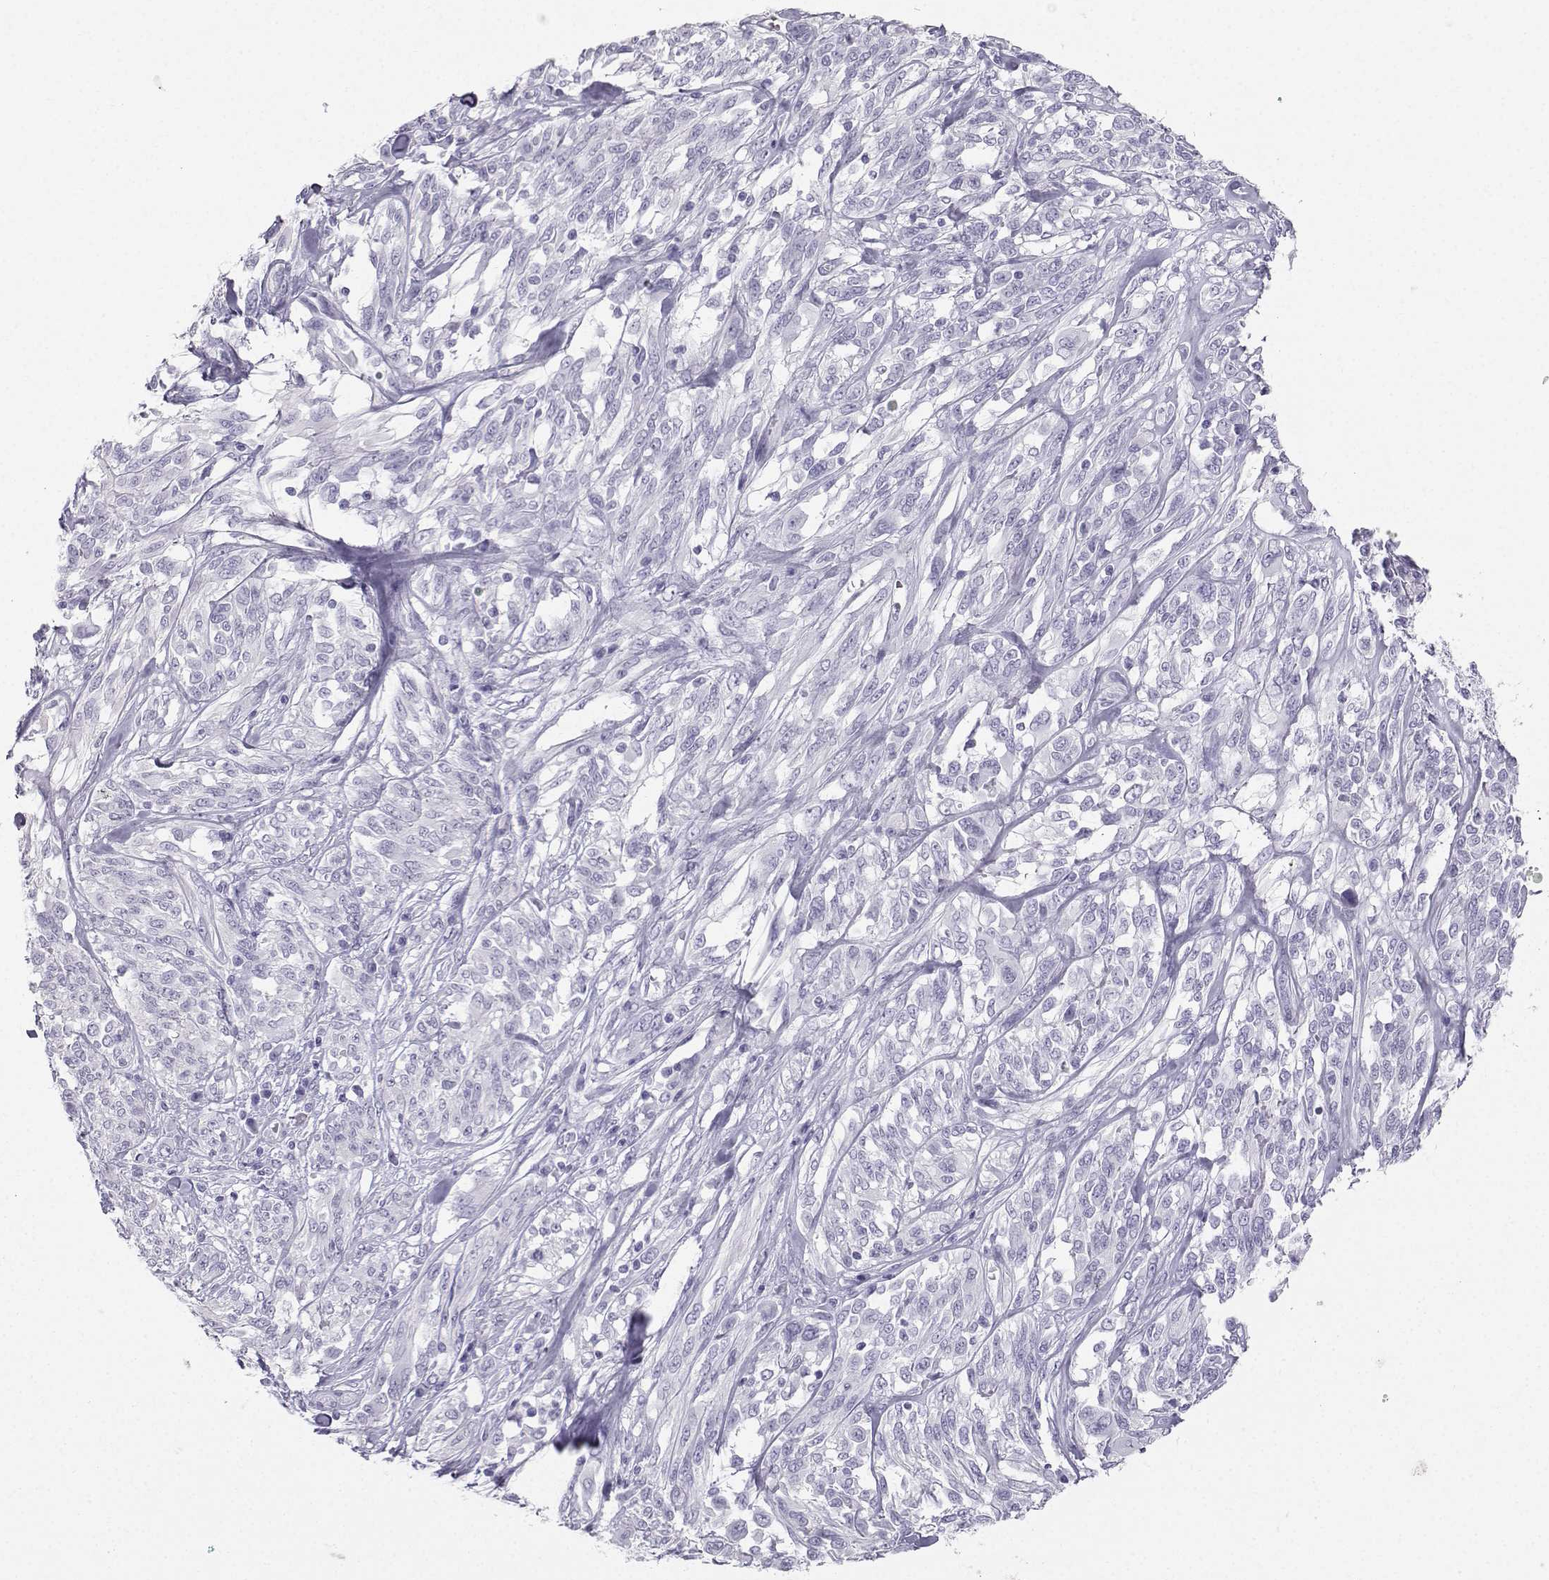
{"staining": {"intensity": "negative", "quantity": "none", "location": "none"}, "tissue": "melanoma", "cell_type": "Tumor cells", "image_type": "cancer", "snomed": [{"axis": "morphology", "description": "Malignant melanoma, NOS"}, {"axis": "topography", "description": "Skin"}], "caption": "This is an immunohistochemistry photomicrograph of human melanoma. There is no staining in tumor cells.", "gene": "IQCD", "patient": {"sex": "female", "age": 91}}